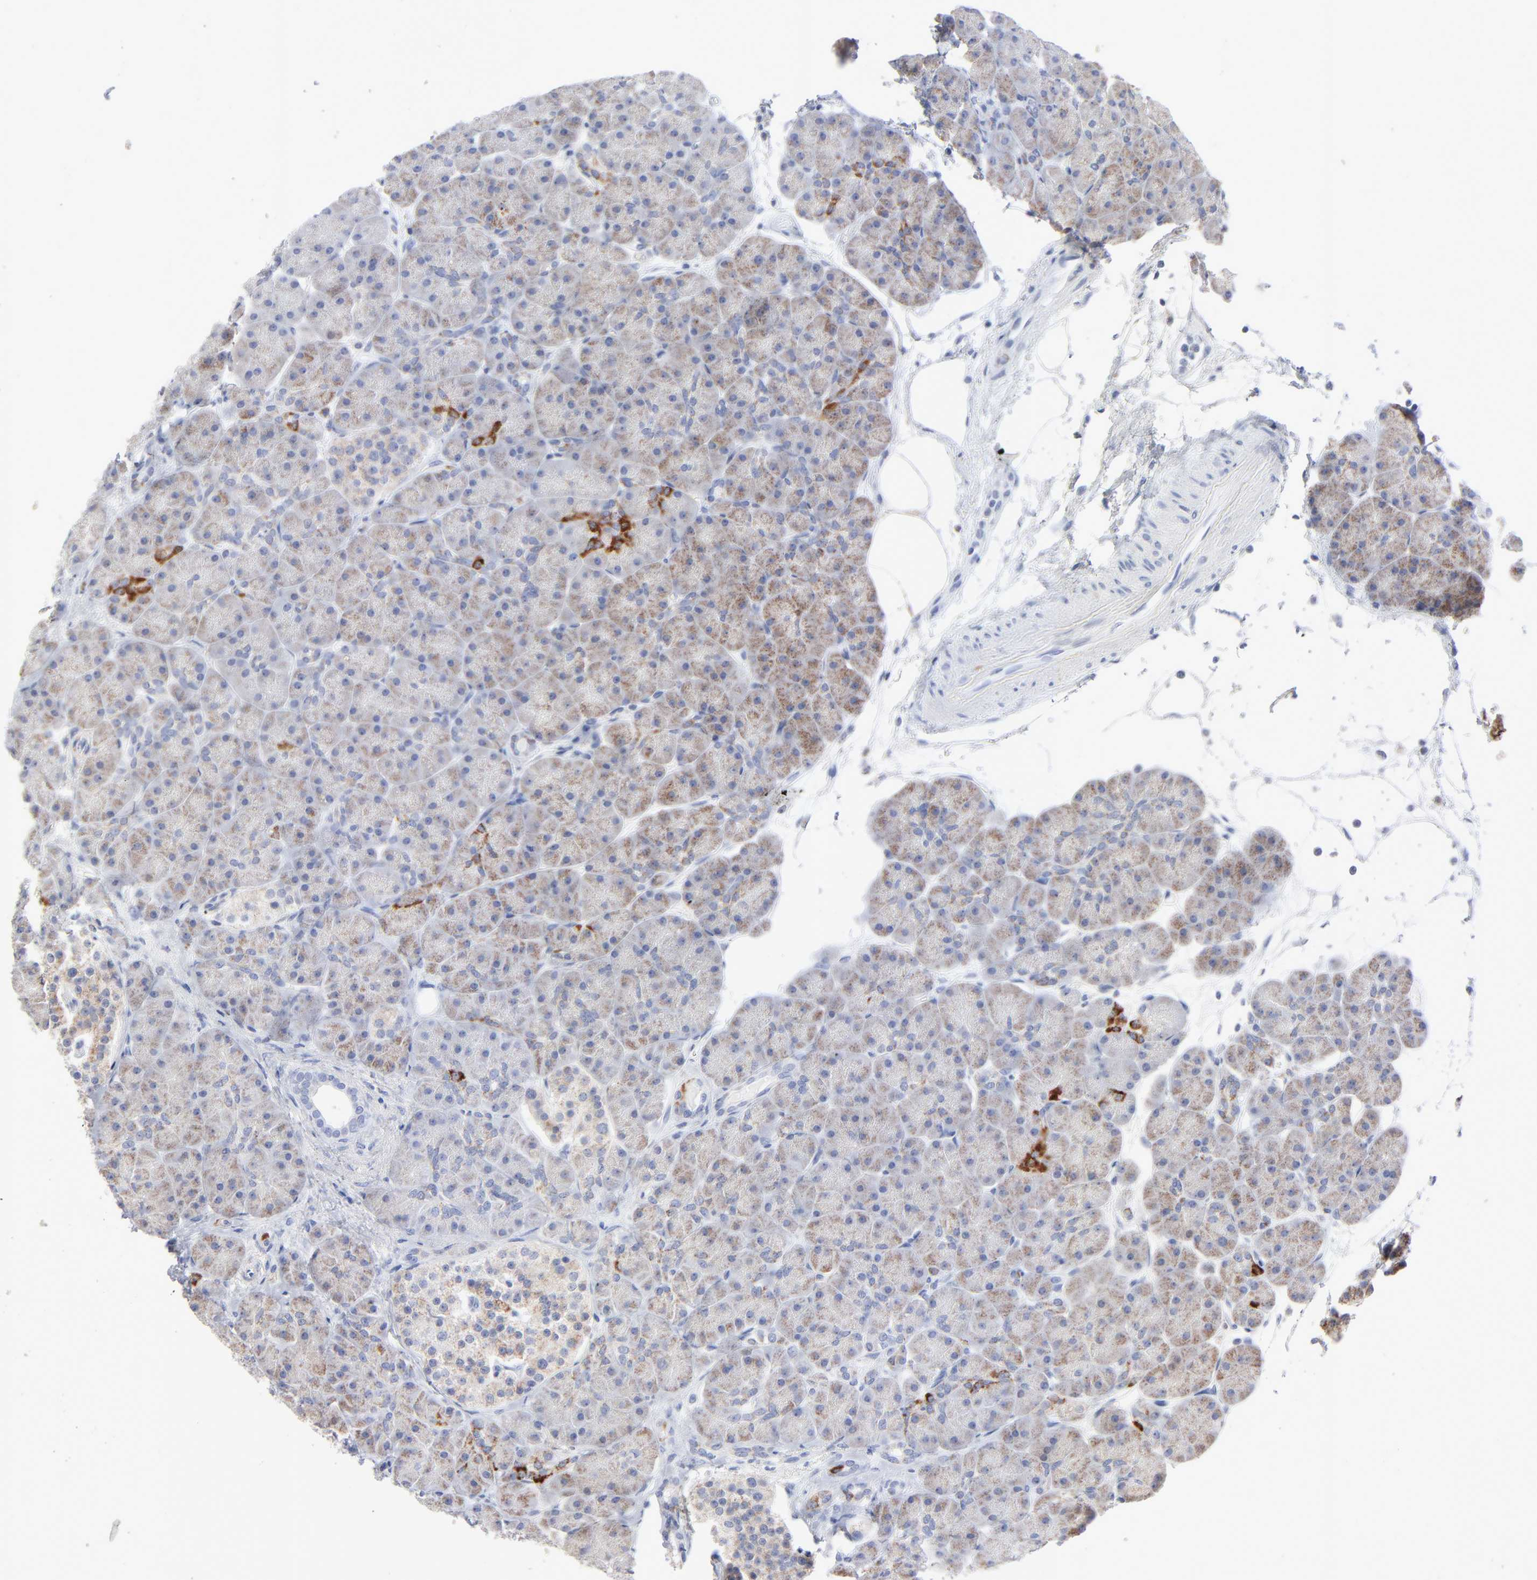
{"staining": {"intensity": "strong", "quantity": "<25%", "location": "cytoplasmic/membranous"}, "tissue": "pancreas", "cell_type": "Exocrine glandular cells", "image_type": "normal", "snomed": [{"axis": "morphology", "description": "Normal tissue, NOS"}, {"axis": "topography", "description": "Pancreas"}], "caption": "Exocrine glandular cells demonstrate strong cytoplasmic/membranous expression in about <25% of cells in unremarkable pancreas. The staining was performed using DAB, with brown indicating positive protein expression. Nuclei are stained blue with hematoxylin.", "gene": "CHCHD10", "patient": {"sex": "male", "age": 66}}